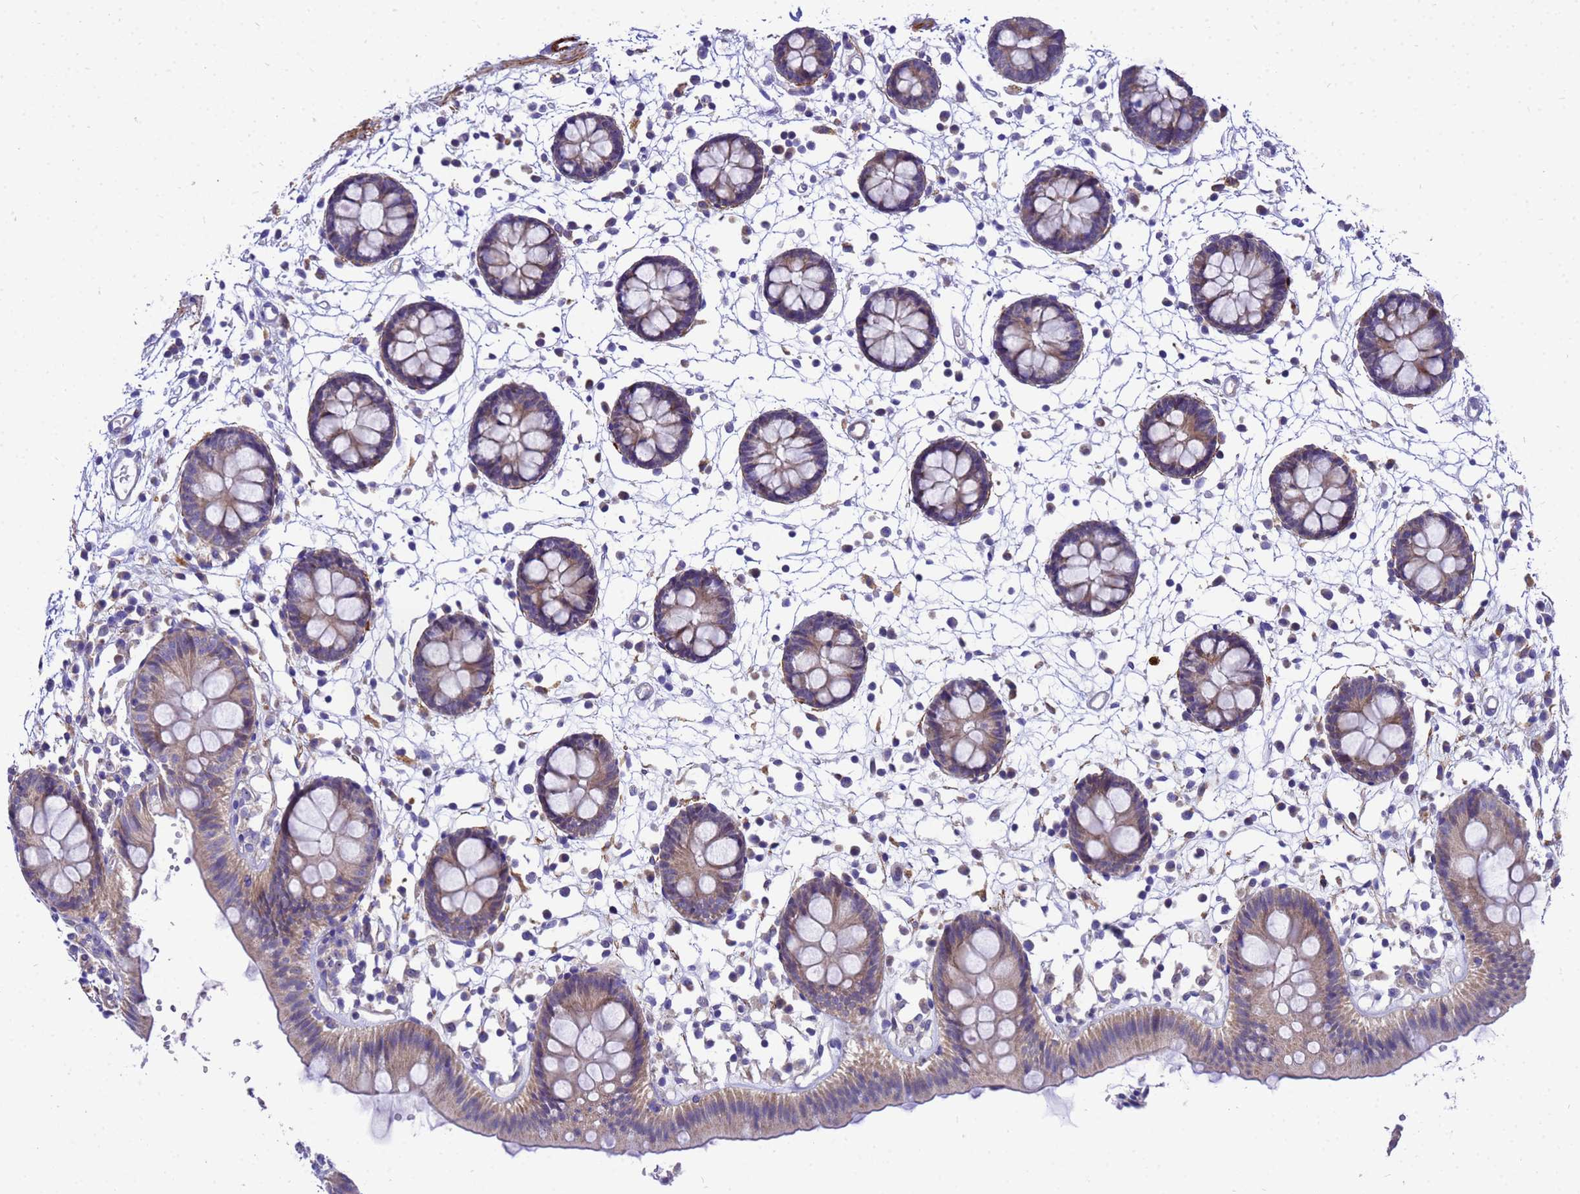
{"staining": {"intensity": "moderate", "quantity": "25%-75%", "location": "cytoplasmic/membranous"}, "tissue": "colon", "cell_type": "Endothelial cells", "image_type": "normal", "snomed": [{"axis": "morphology", "description": "Normal tissue, NOS"}, {"axis": "topography", "description": "Colon"}], "caption": "Immunohistochemistry of unremarkable human colon shows medium levels of moderate cytoplasmic/membranous staining in approximately 25%-75% of endothelial cells. (IHC, brightfield microscopy, high magnification).", "gene": "POP7", "patient": {"sex": "male", "age": 56}}